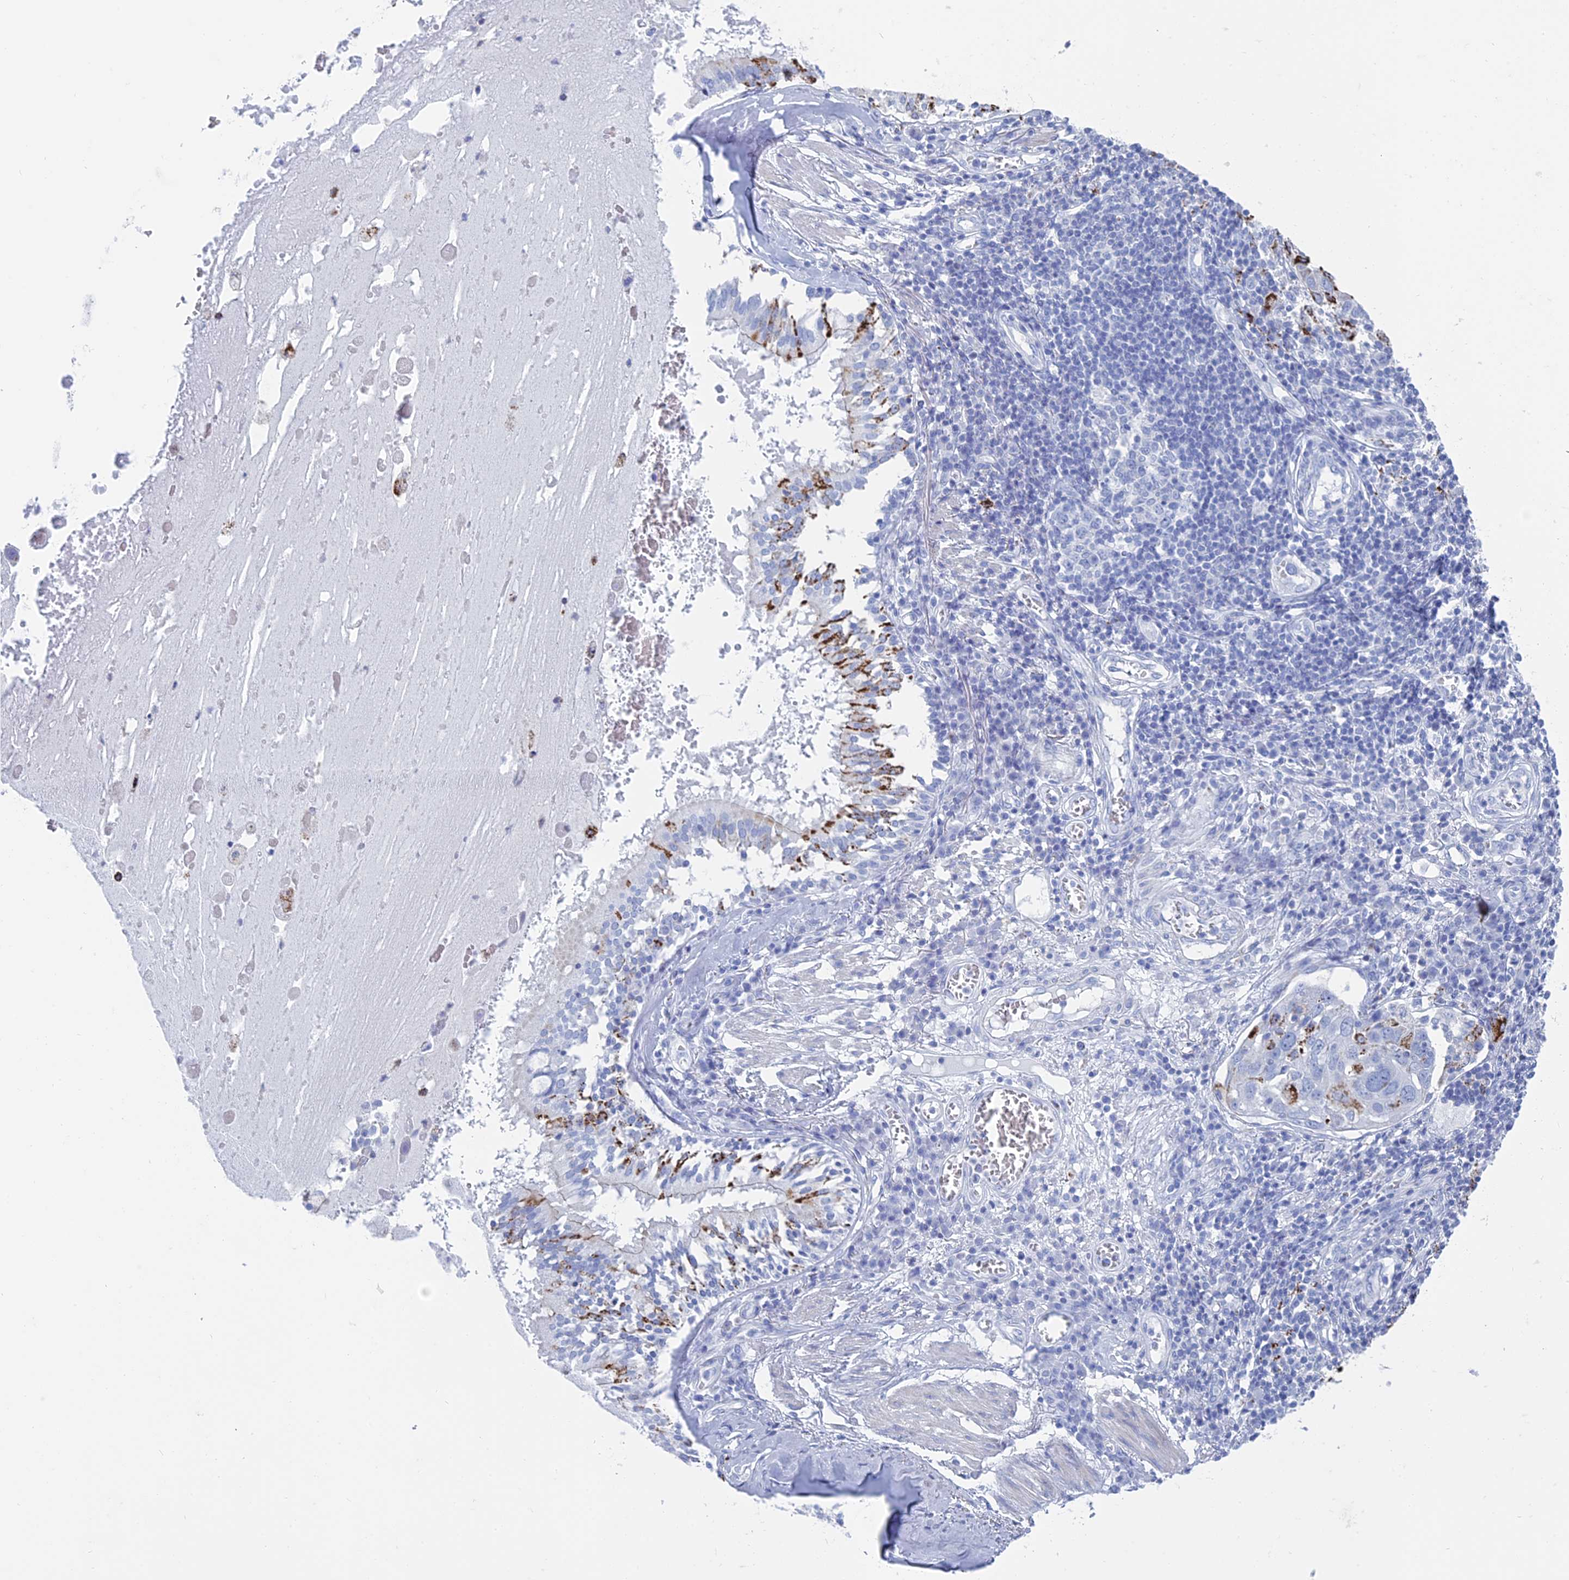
{"staining": {"intensity": "strong", "quantity": "<25%", "location": "cytoplasmic/membranous"}, "tissue": "lung cancer", "cell_type": "Tumor cells", "image_type": "cancer", "snomed": [{"axis": "morphology", "description": "Squamous cell carcinoma, NOS"}, {"axis": "topography", "description": "Lung"}], "caption": "Immunohistochemical staining of human squamous cell carcinoma (lung) displays medium levels of strong cytoplasmic/membranous protein expression in about <25% of tumor cells. Nuclei are stained in blue.", "gene": "ALMS1", "patient": {"sex": "male", "age": 65}}